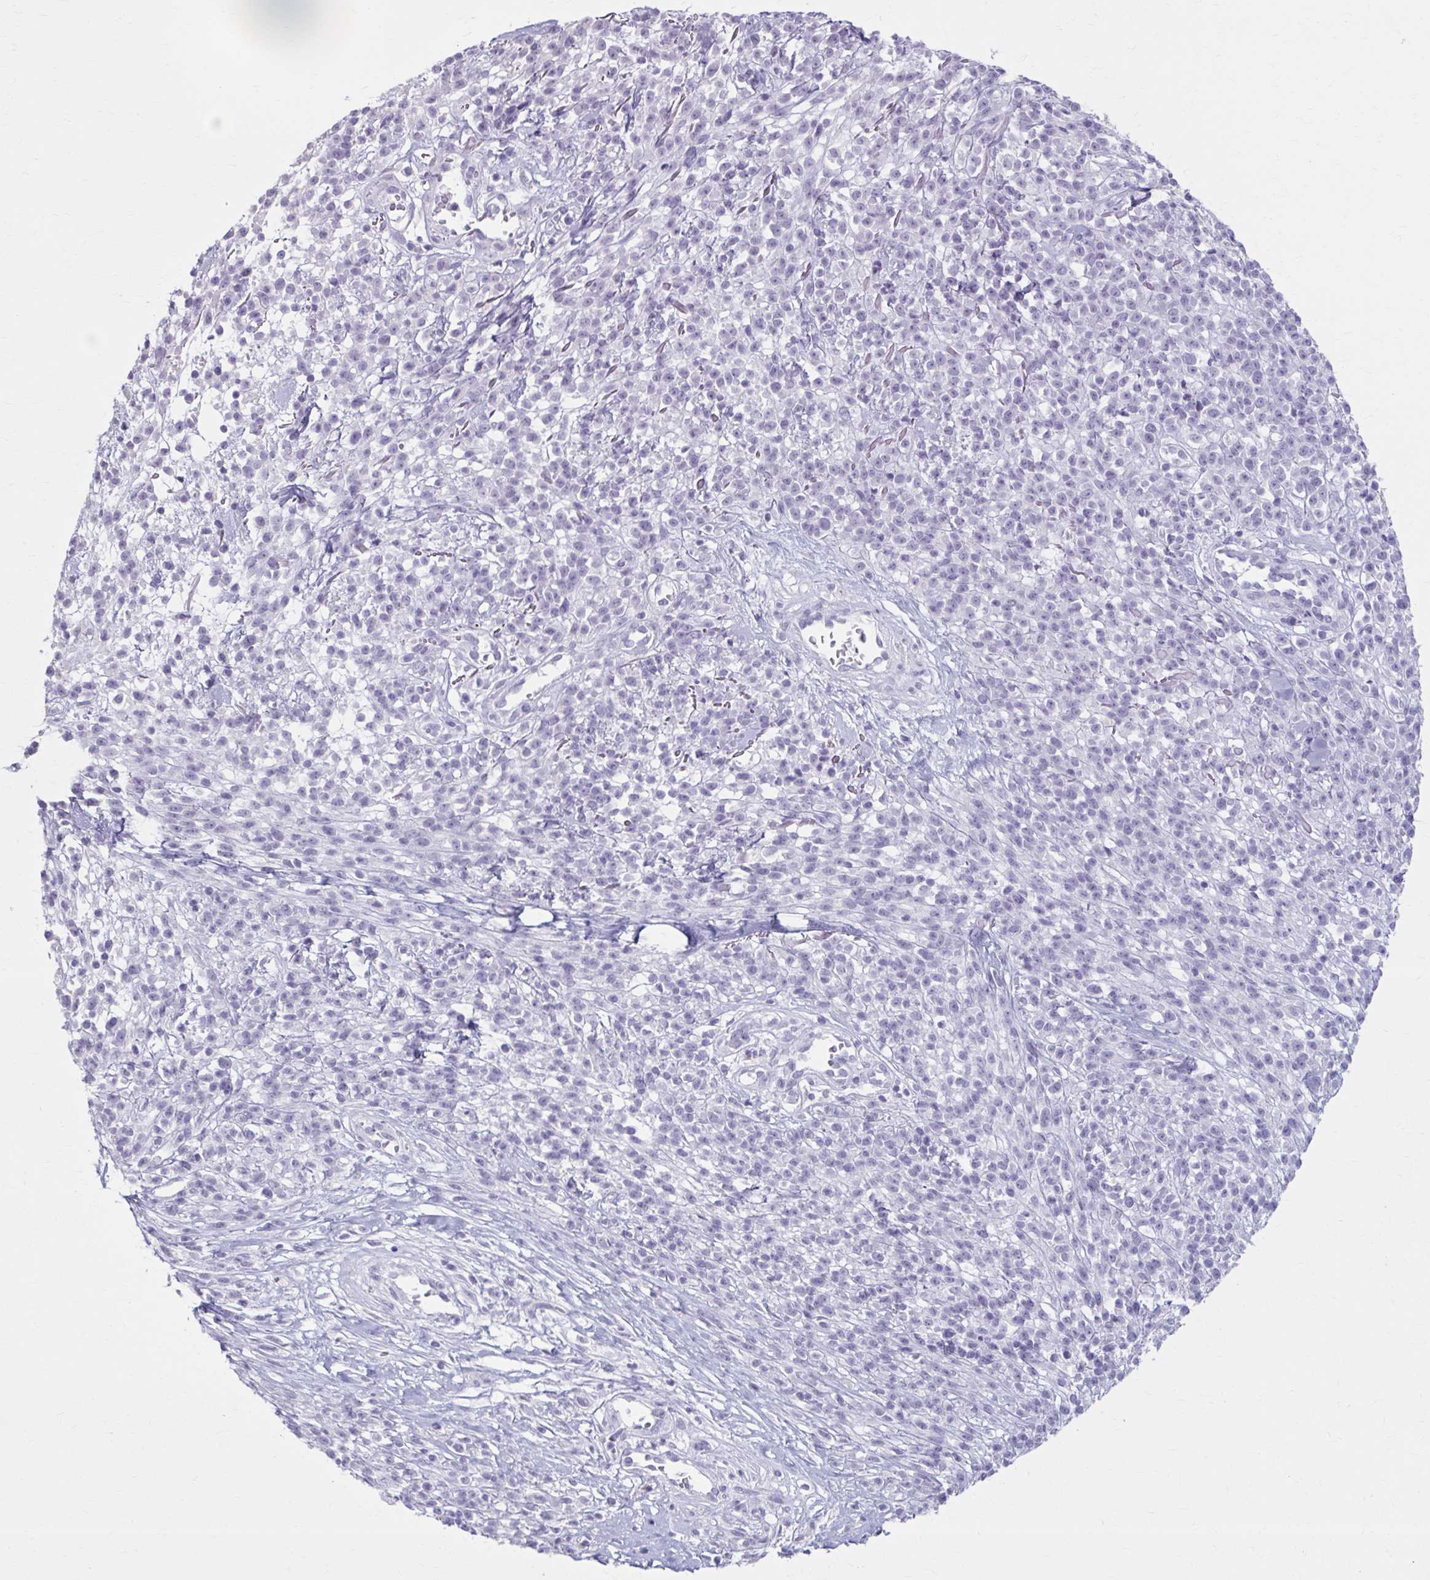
{"staining": {"intensity": "negative", "quantity": "none", "location": "none"}, "tissue": "melanoma", "cell_type": "Tumor cells", "image_type": "cancer", "snomed": [{"axis": "morphology", "description": "Malignant melanoma, NOS"}, {"axis": "topography", "description": "Skin"}, {"axis": "topography", "description": "Skin of trunk"}], "caption": "Human melanoma stained for a protein using IHC displays no positivity in tumor cells.", "gene": "OR4B1", "patient": {"sex": "male", "age": 74}}